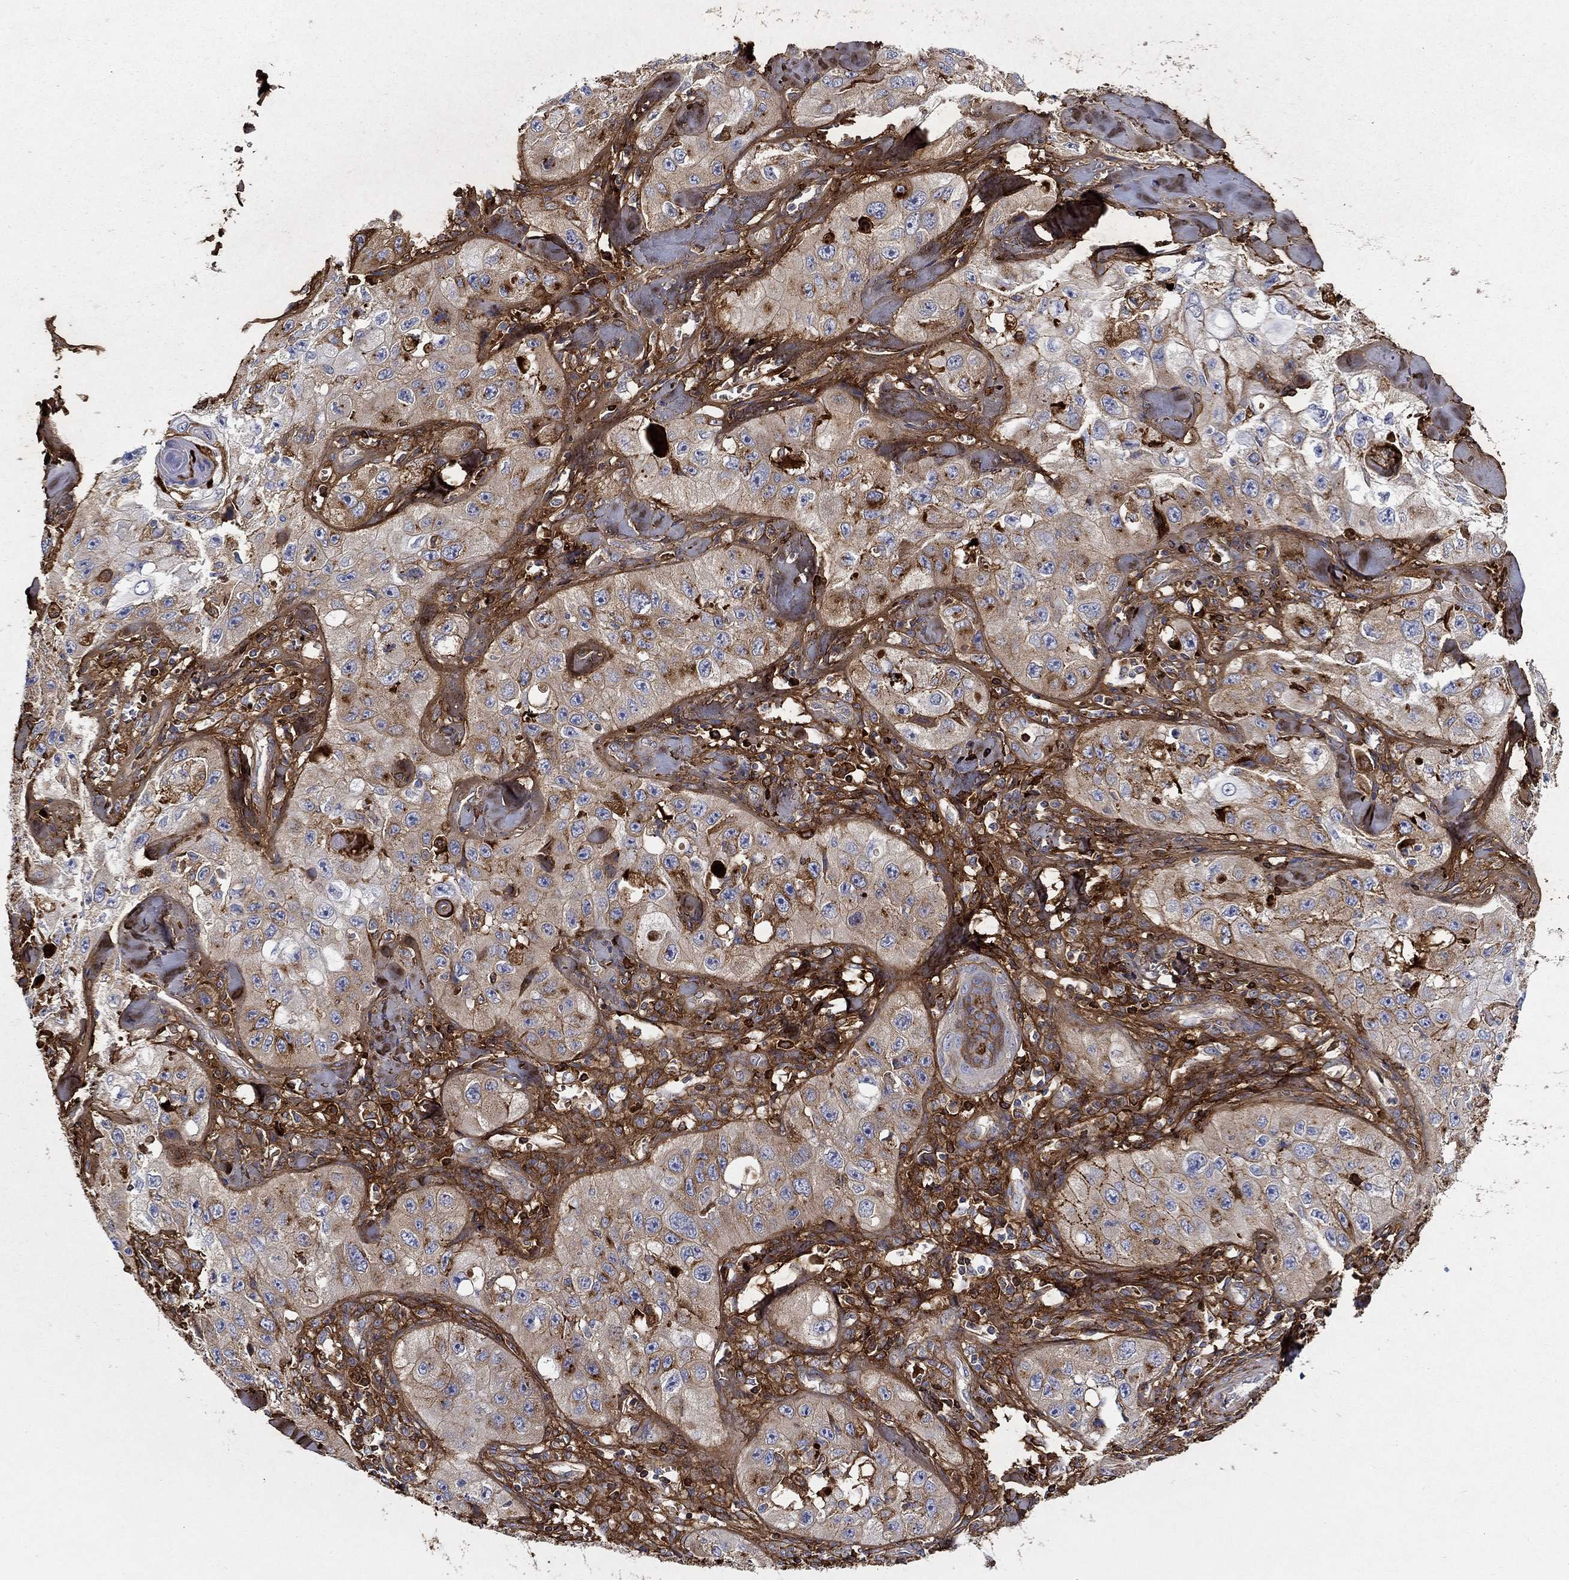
{"staining": {"intensity": "strong", "quantity": "<25%", "location": "cytoplasmic/membranous"}, "tissue": "skin cancer", "cell_type": "Tumor cells", "image_type": "cancer", "snomed": [{"axis": "morphology", "description": "Squamous cell carcinoma, NOS"}, {"axis": "topography", "description": "Skin"}, {"axis": "topography", "description": "Subcutis"}], "caption": "A micrograph of human squamous cell carcinoma (skin) stained for a protein exhibits strong cytoplasmic/membranous brown staining in tumor cells.", "gene": "TGFBI", "patient": {"sex": "male", "age": 73}}